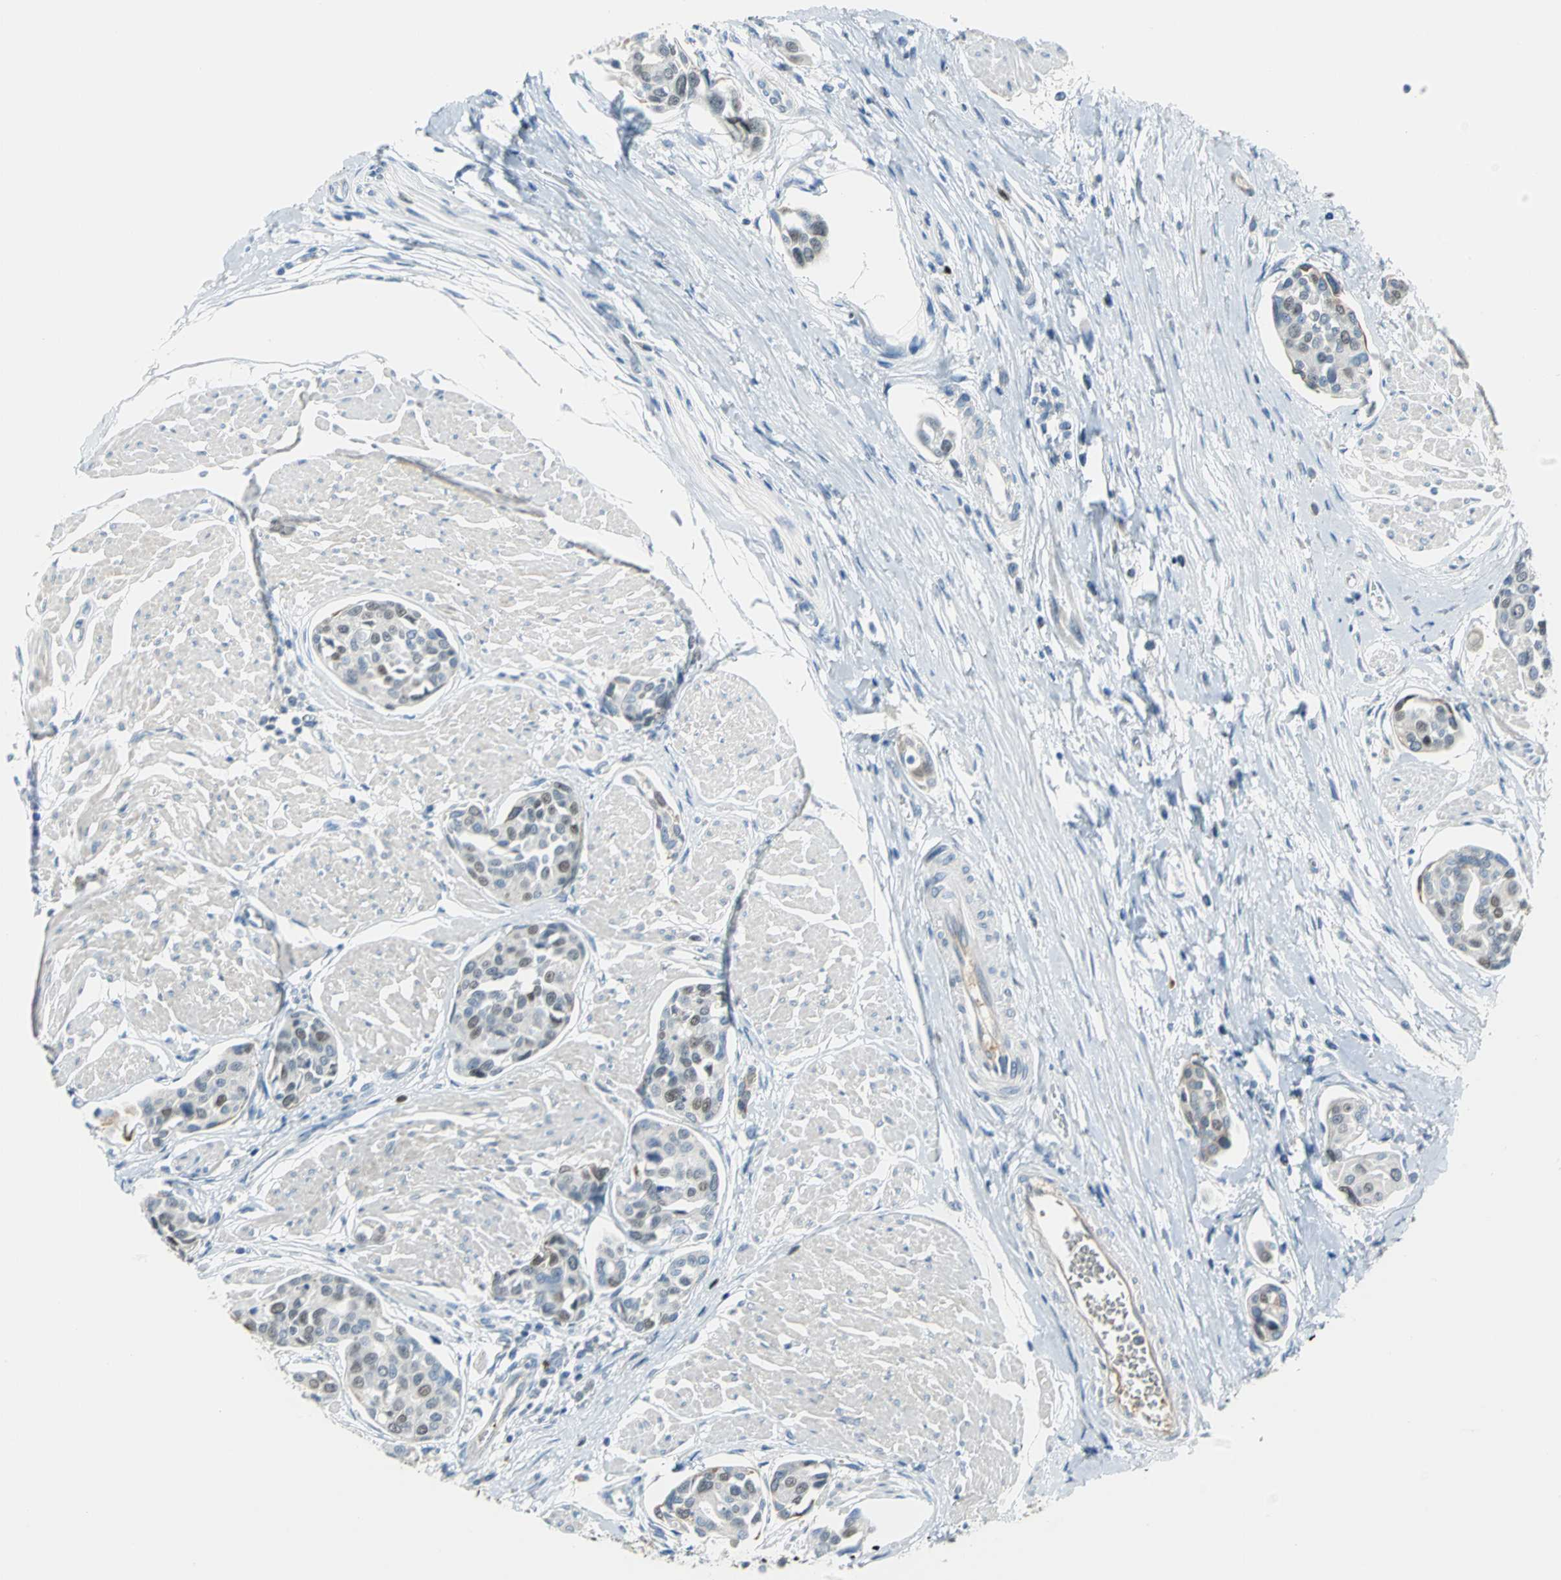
{"staining": {"intensity": "moderate", "quantity": "<25%", "location": "nuclear"}, "tissue": "urothelial cancer", "cell_type": "Tumor cells", "image_type": "cancer", "snomed": [{"axis": "morphology", "description": "Urothelial carcinoma, High grade"}, {"axis": "topography", "description": "Urinary bladder"}], "caption": "Immunohistochemical staining of high-grade urothelial carcinoma displays low levels of moderate nuclear protein expression in approximately <25% of tumor cells. (brown staining indicates protein expression, while blue staining denotes nuclei).", "gene": "MCM3", "patient": {"sex": "male", "age": 78}}